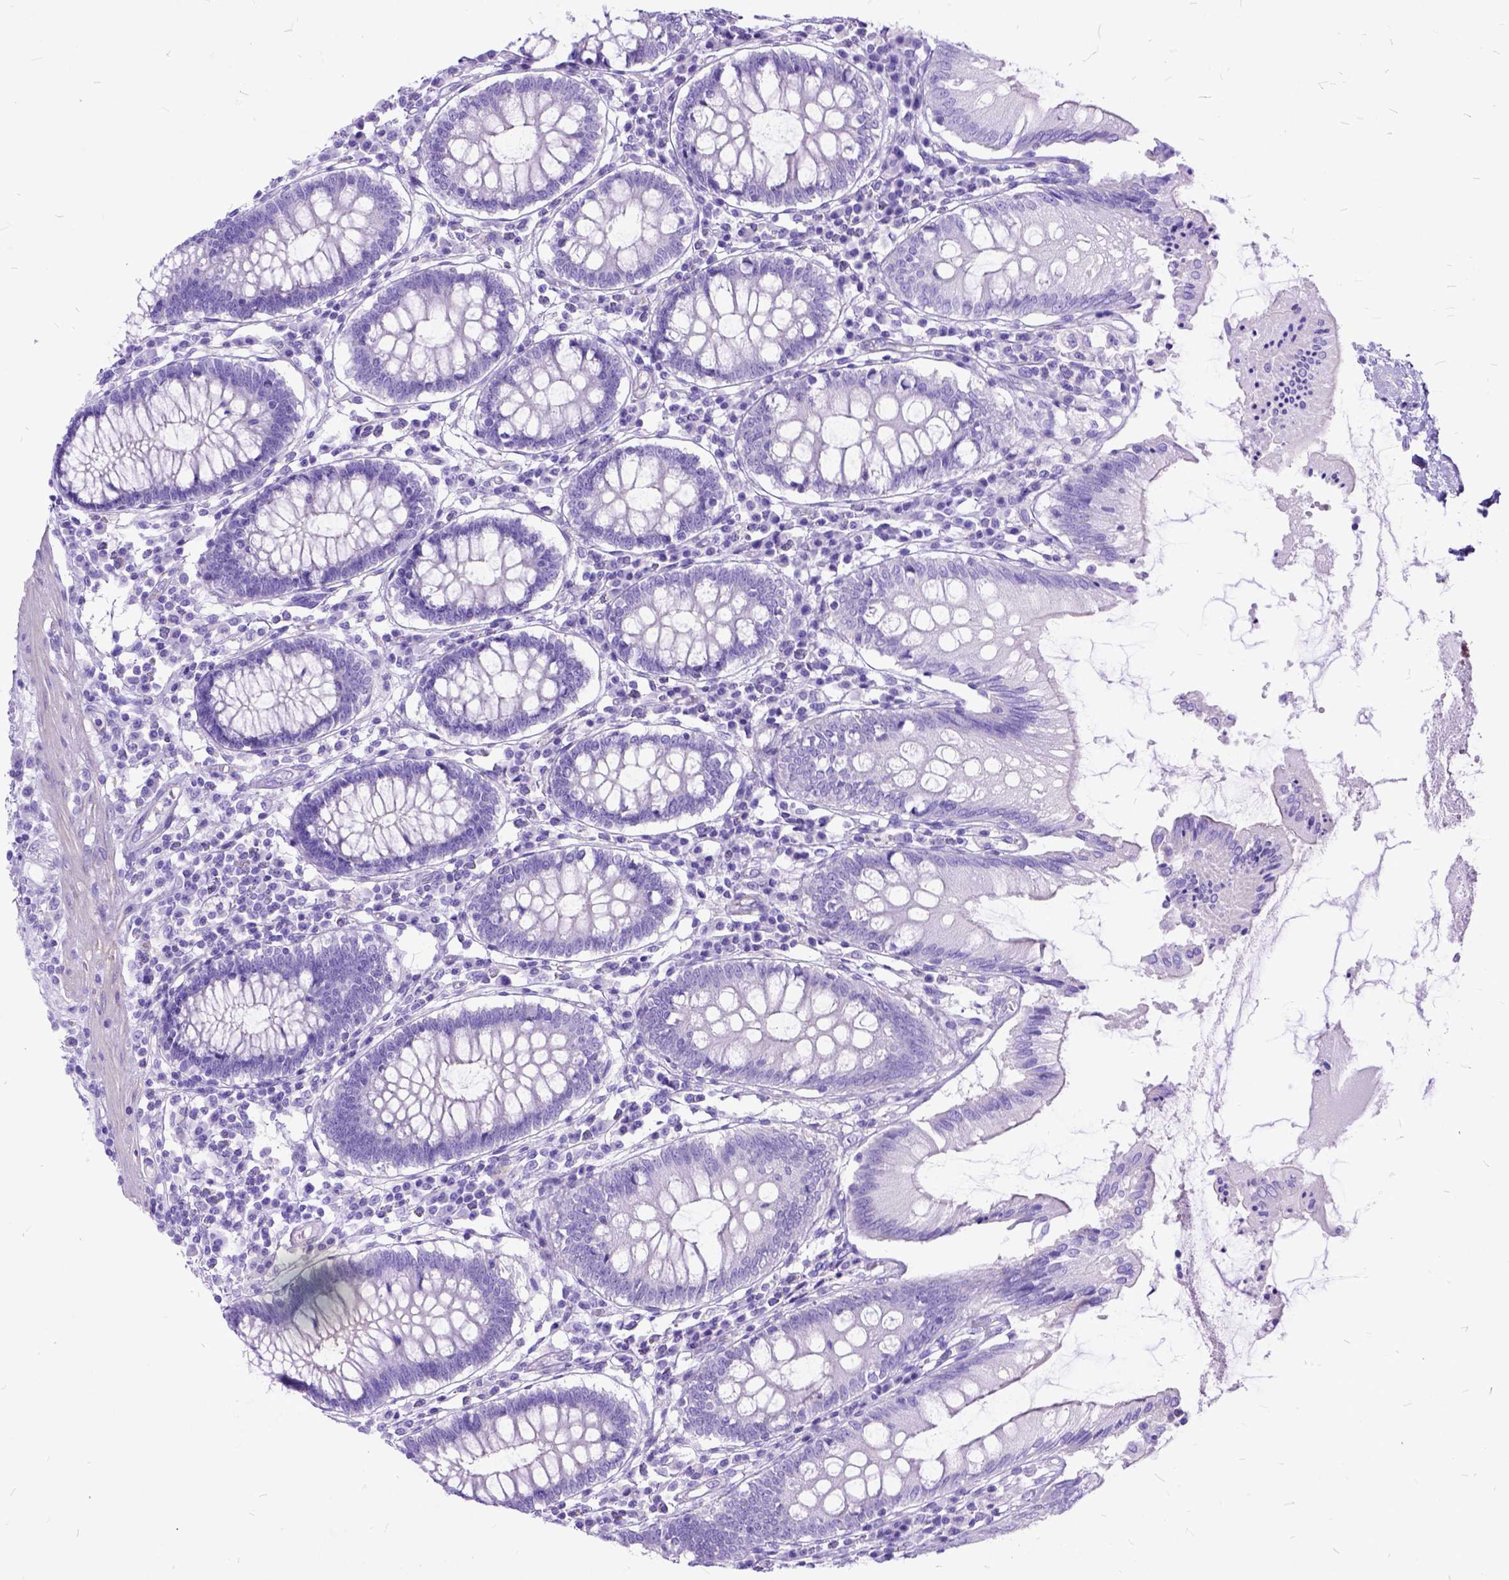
{"staining": {"intensity": "negative", "quantity": "none", "location": "none"}, "tissue": "colon", "cell_type": "Endothelial cells", "image_type": "normal", "snomed": [{"axis": "morphology", "description": "Normal tissue, NOS"}, {"axis": "morphology", "description": "Adenocarcinoma, NOS"}, {"axis": "topography", "description": "Colon"}], "caption": "High power microscopy photomicrograph of an immunohistochemistry (IHC) histopathology image of normal colon, revealing no significant positivity in endothelial cells.", "gene": "ARL9", "patient": {"sex": "male", "age": 83}}